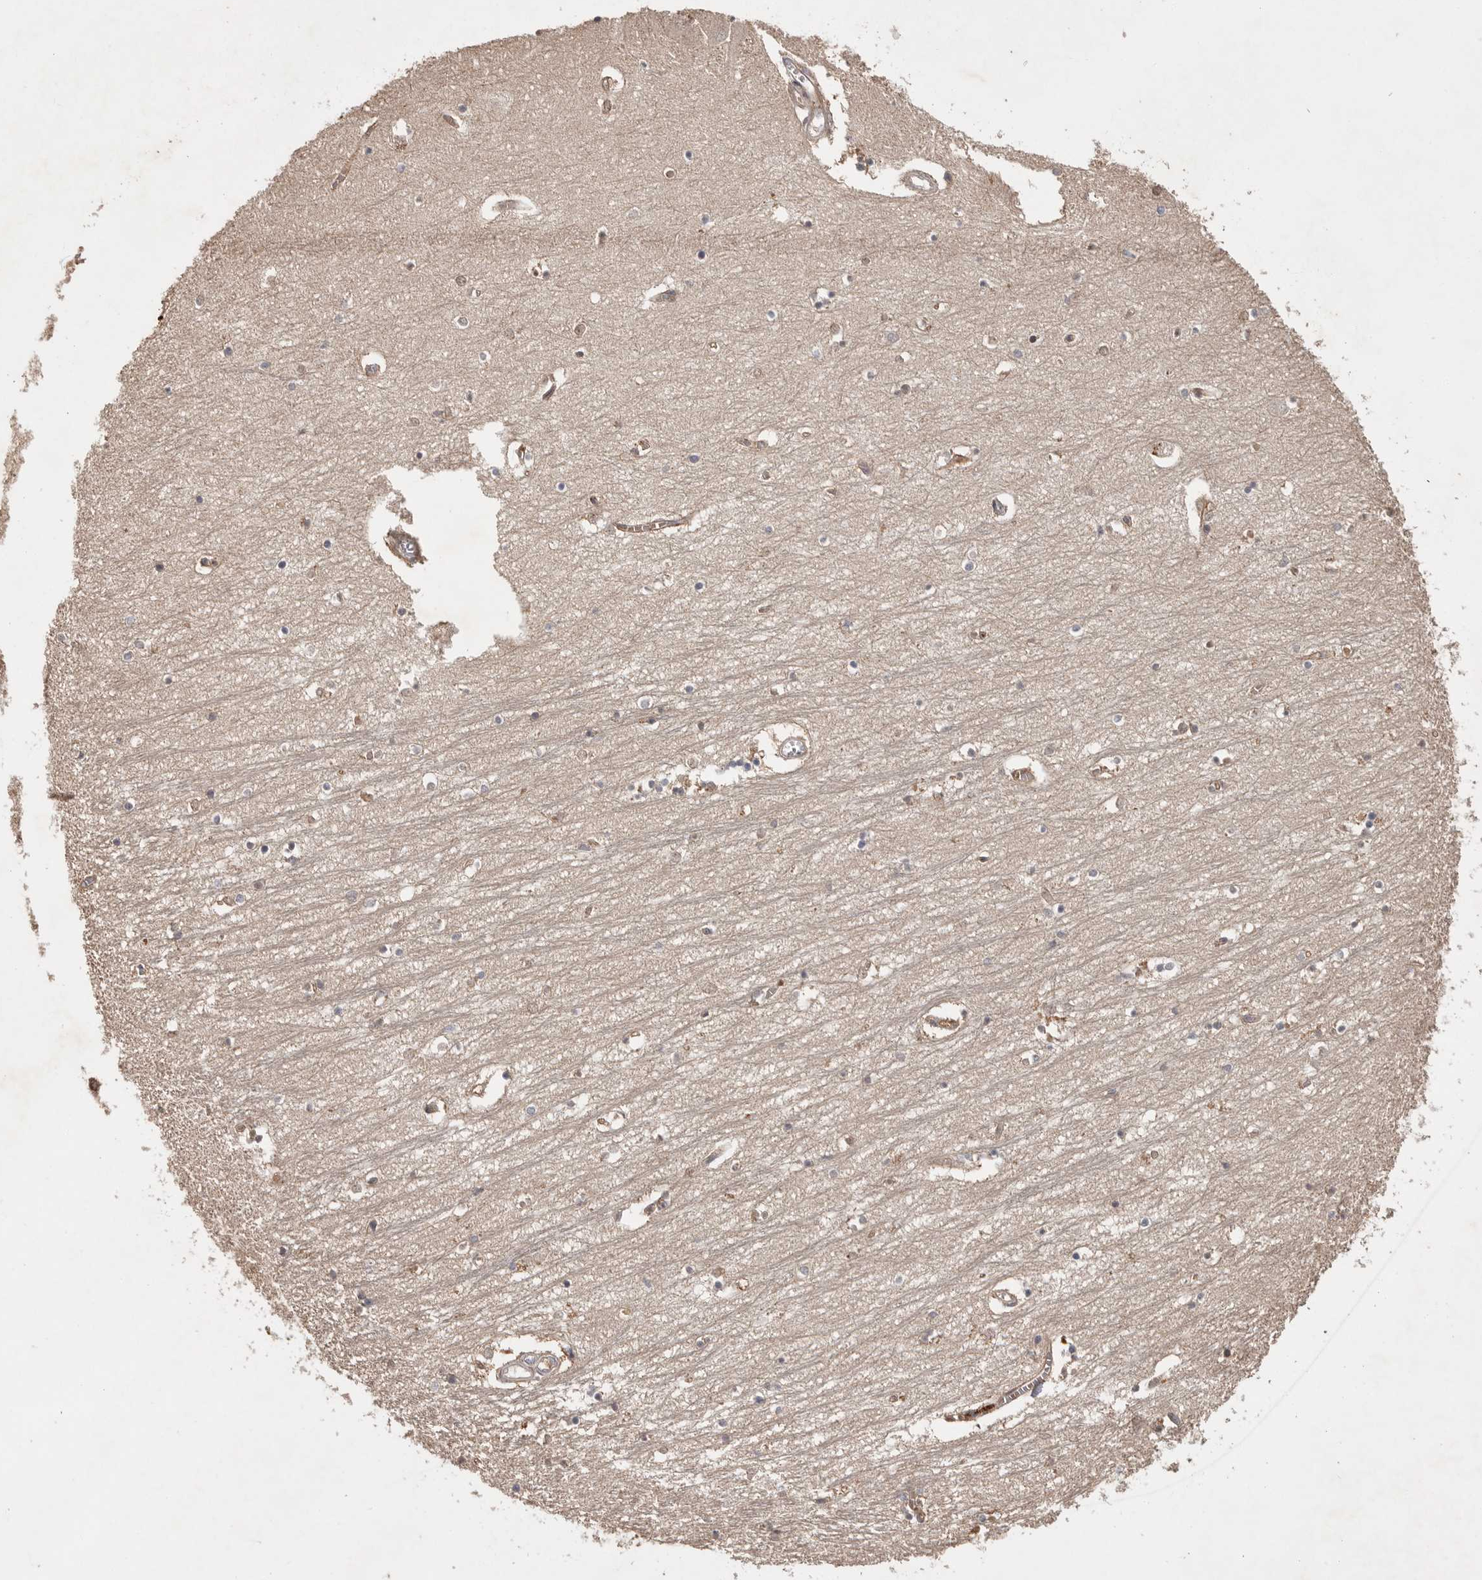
{"staining": {"intensity": "weak", "quantity": "<25%", "location": "cytoplasmic/membranous"}, "tissue": "hippocampus", "cell_type": "Glial cells", "image_type": "normal", "snomed": [{"axis": "morphology", "description": "Normal tissue, NOS"}, {"axis": "topography", "description": "Hippocampus"}], "caption": "An immunohistochemistry photomicrograph of unremarkable hippocampus is shown. There is no staining in glial cells of hippocampus. (Brightfield microscopy of DAB IHC at high magnification).", "gene": "VN1R4", "patient": {"sex": "male", "age": 70}}